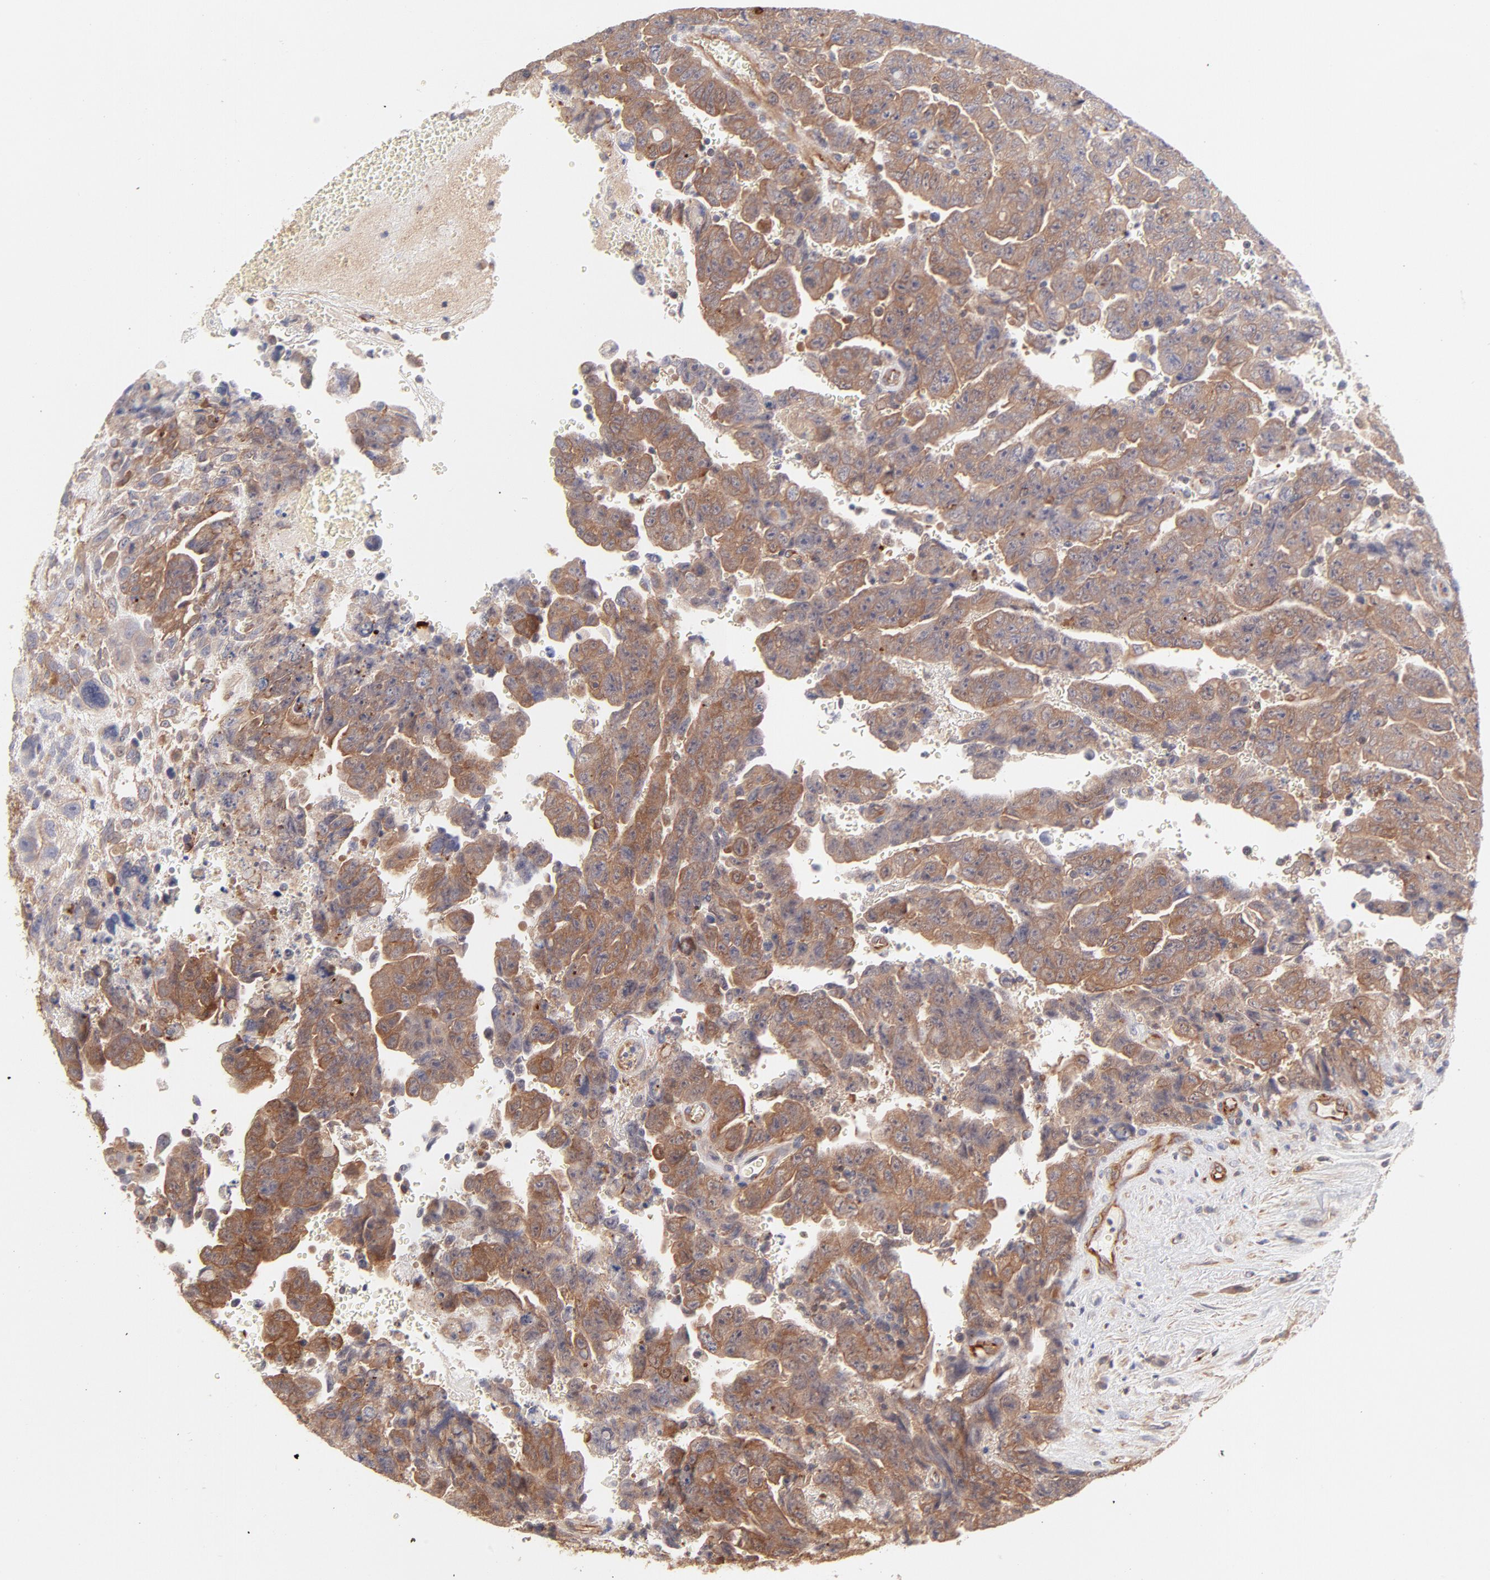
{"staining": {"intensity": "strong", "quantity": ">75%", "location": "cytoplasmic/membranous"}, "tissue": "testis cancer", "cell_type": "Tumor cells", "image_type": "cancer", "snomed": [{"axis": "morphology", "description": "Carcinoma, Embryonal, NOS"}, {"axis": "topography", "description": "Testis"}], "caption": "An IHC micrograph of neoplastic tissue is shown. Protein staining in brown shows strong cytoplasmic/membranous positivity in testis embryonal carcinoma within tumor cells.", "gene": "LDLRAP1", "patient": {"sex": "male", "age": 28}}